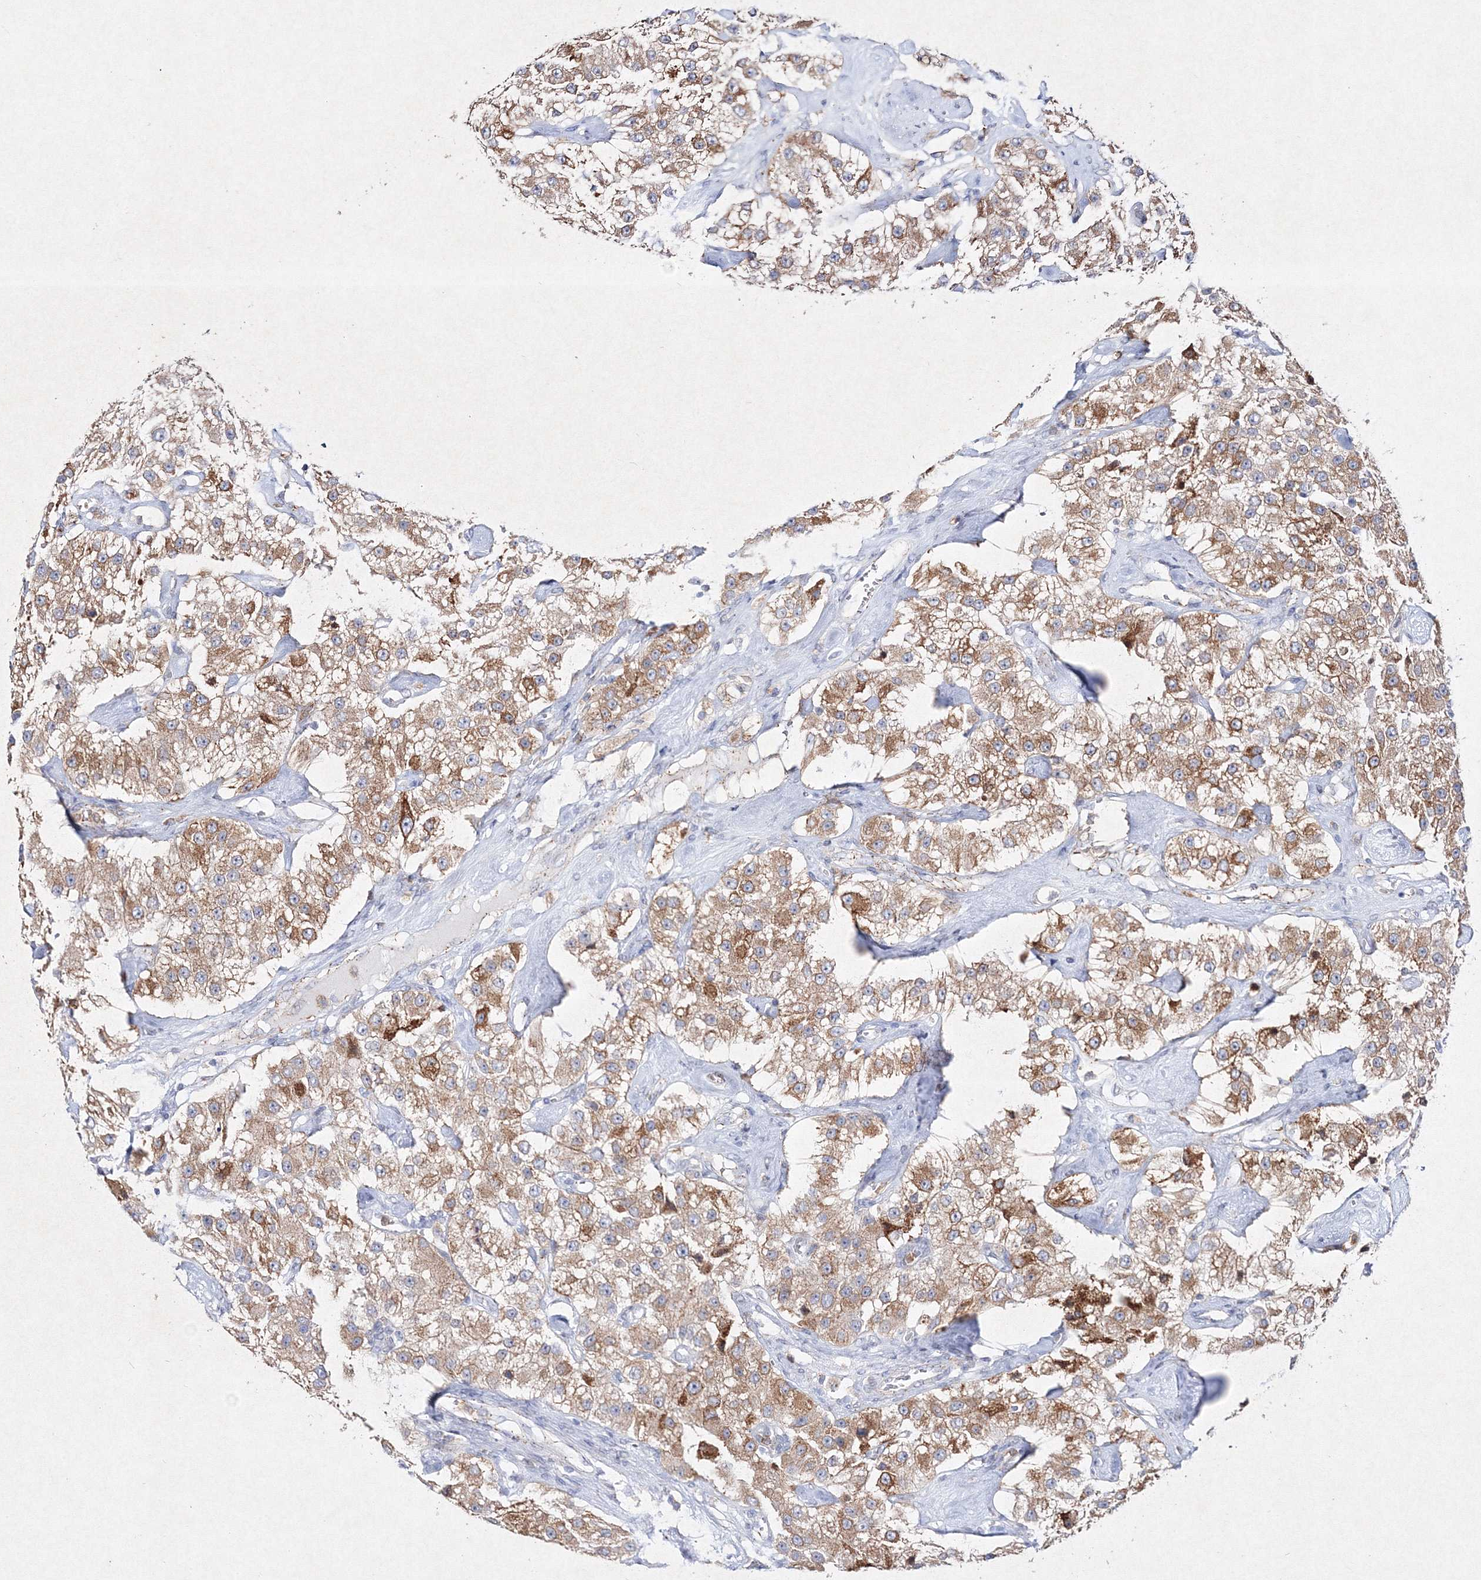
{"staining": {"intensity": "moderate", "quantity": ">75%", "location": "cytoplasmic/membranous"}, "tissue": "carcinoid", "cell_type": "Tumor cells", "image_type": "cancer", "snomed": [{"axis": "morphology", "description": "Carcinoid, malignant, NOS"}, {"axis": "topography", "description": "Pancreas"}], "caption": "Human carcinoid stained with a protein marker reveals moderate staining in tumor cells.", "gene": "HCST", "patient": {"sex": "male", "age": 41}}